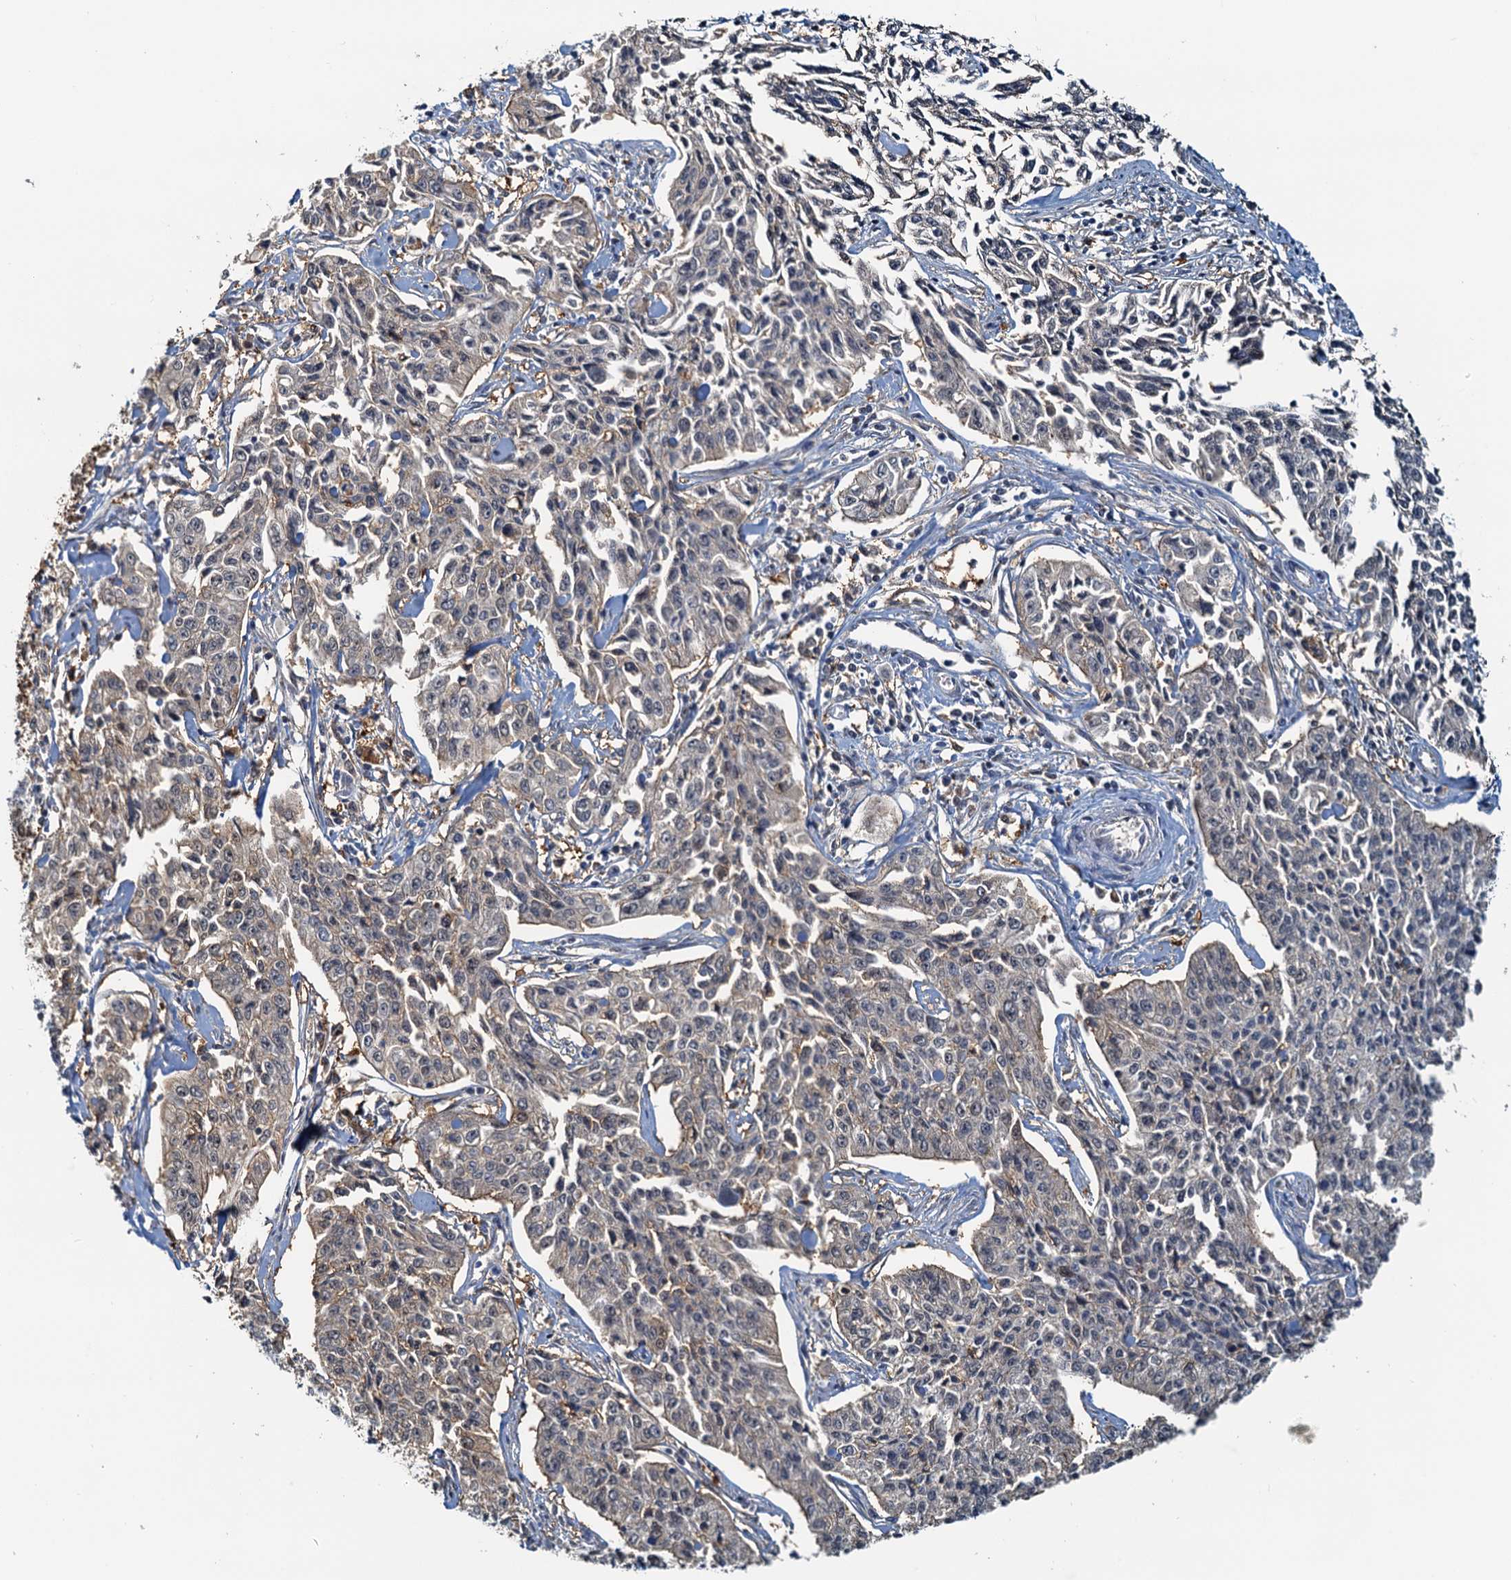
{"staining": {"intensity": "negative", "quantity": "none", "location": "none"}, "tissue": "cervical cancer", "cell_type": "Tumor cells", "image_type": "cancer", "snomed": [{"axis": "morphology", "description": "Squamous cell carcinoma, NOS"}, {"axis": "topography", "description": "Cervix"}], "caption": "Histopathology image shows no protein positivity in tumor cells of cervical cancer (squamous cell carcinoma) tissue. The staining was performed using DAB to visualize the protein expression in brown, while the nuclei were stained in blue with hematoxylin (Magnification: 20x).", "gene": "SPINDOC", "patient": {"sex": "female", "age": 35}}